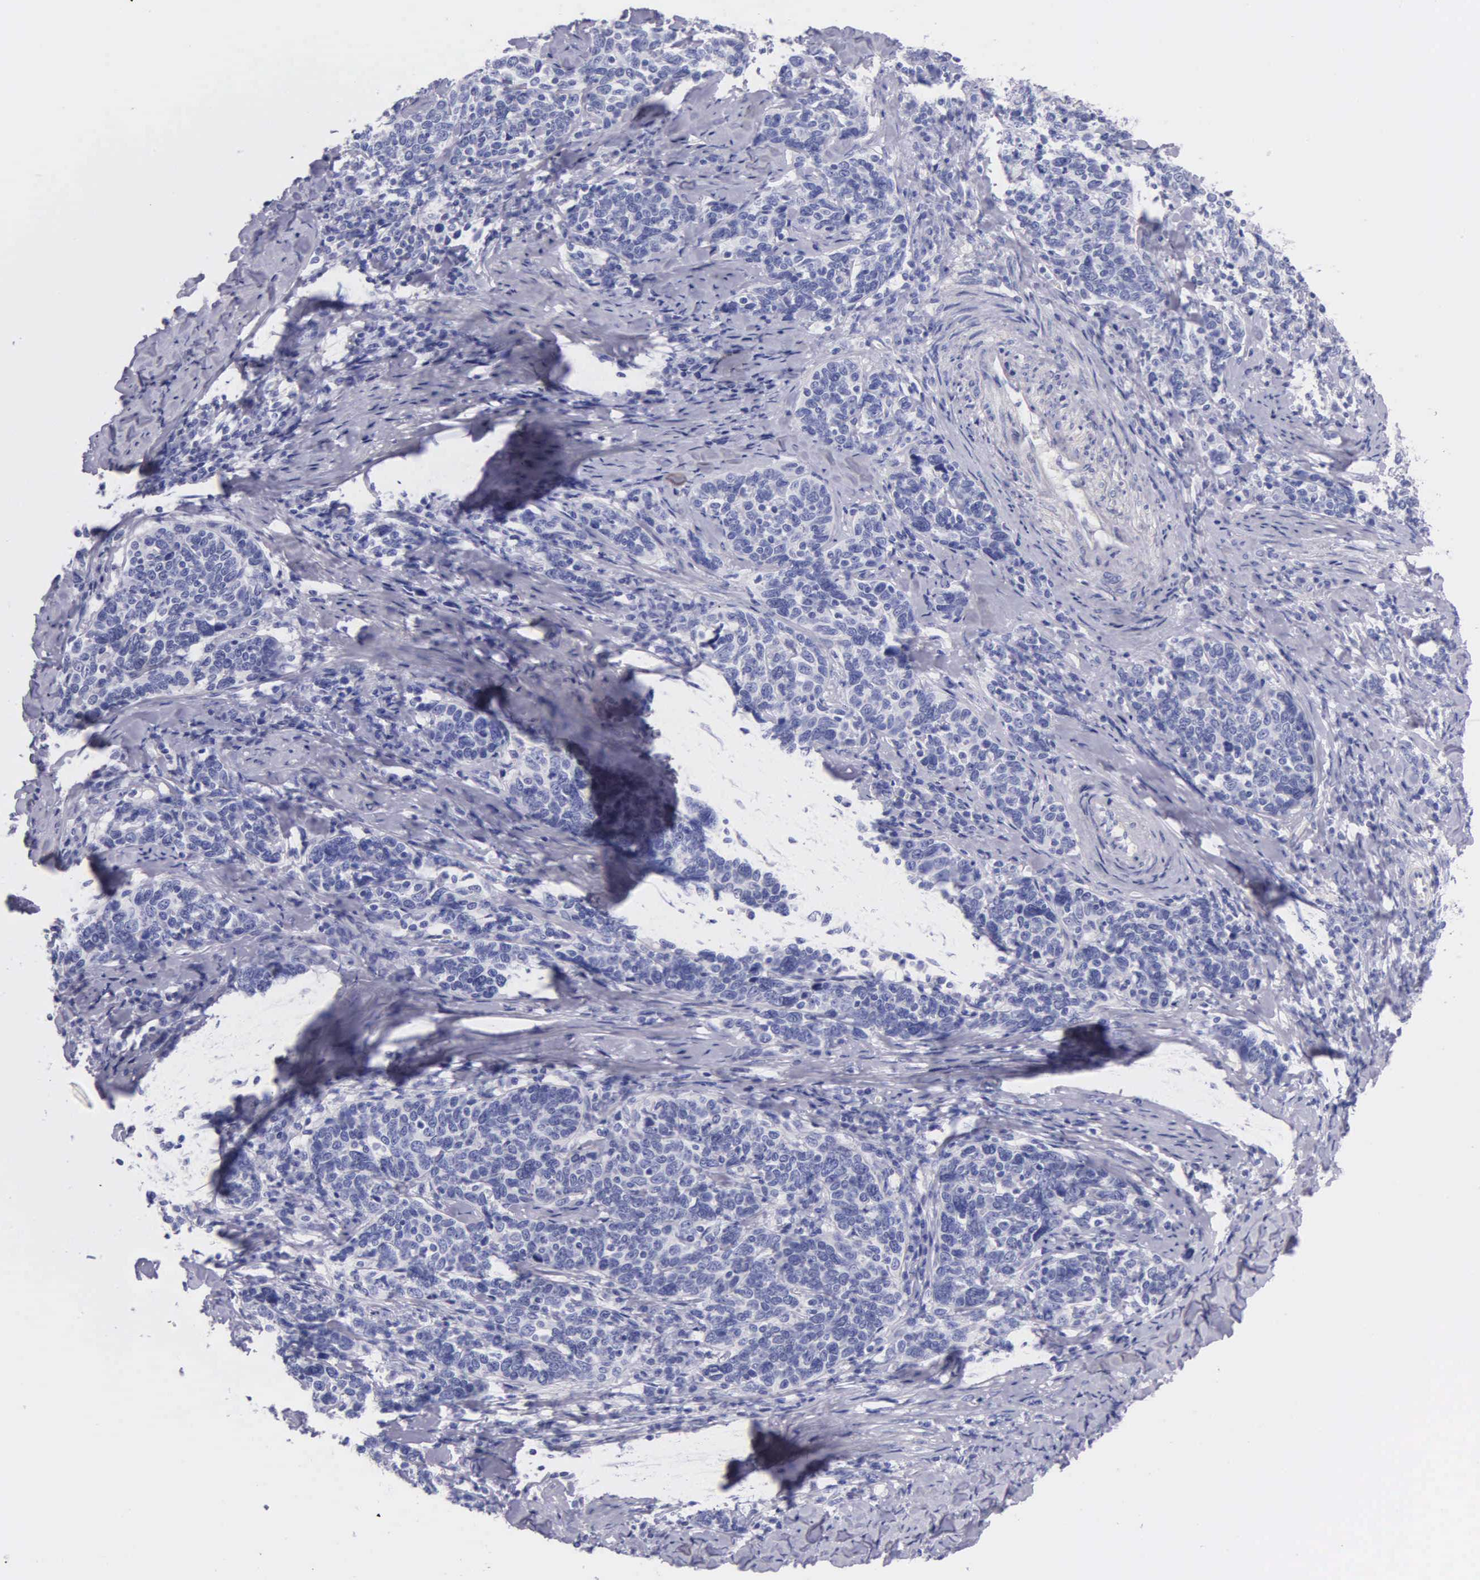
{"staining": {"intensity": "negative", "quantity": "none", "location": "none"}, "tissue": "cervical cancer", "cell_type": "Tumor cells", "image_type": "cancer", "snomed": [{"axis": "morphology", "description": "Squamous cell carcinoma, NOS"}, {"axis": "topography", "description": "Cervix"}], "caption": "Immunohistochemistry of human cervical cancer exhibits no staining in tumor cells. The staining was performed using DAB (3,3'-diaminobenzidine) to visualize the protein expression in brown, while the nuclei were stained in blue with hematoxylin (Magnification: 20x).", "gene": "GSTT2", "patient": {"sex": "female", "age": 41}}